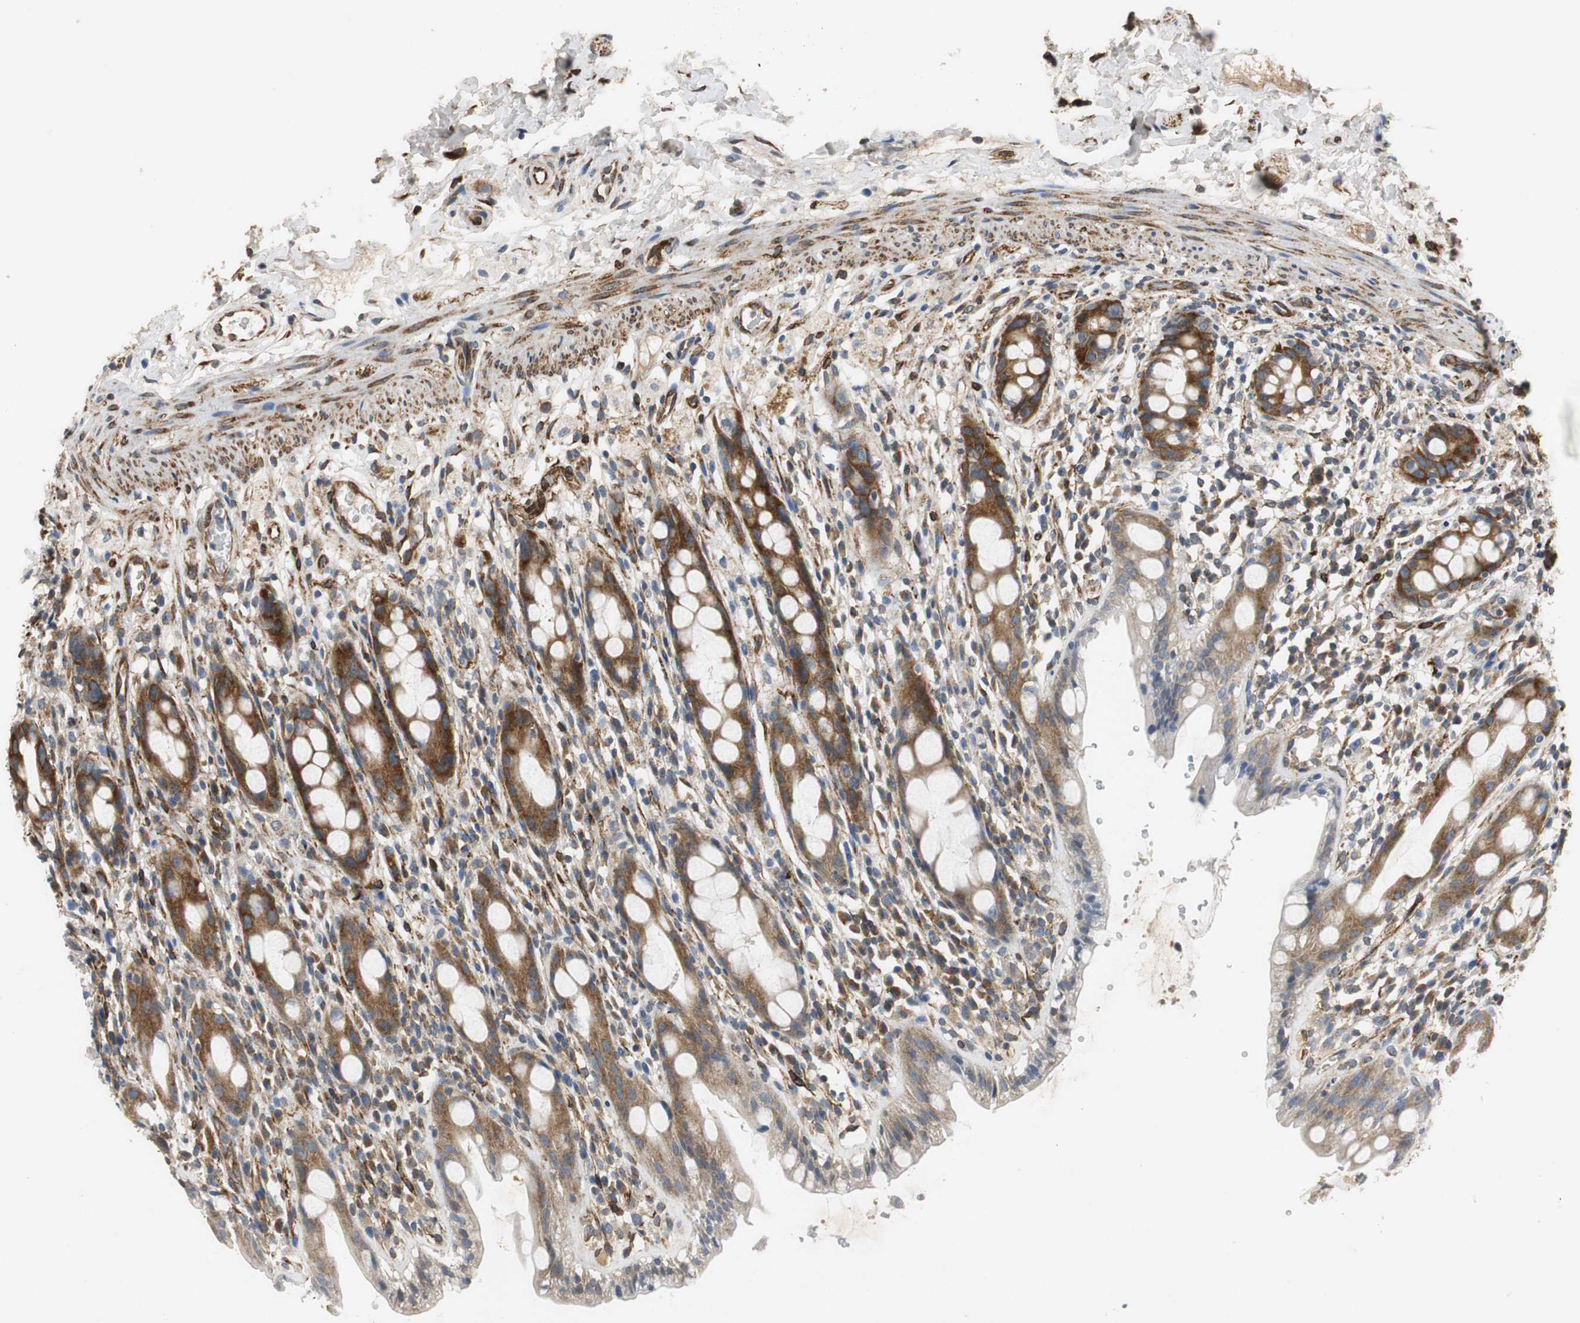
{"staining": {"intensity": "moderate", "quantity": ">75%", "location": "cytoplasmic/membranous"}, "tissue": "rectum", "cell_type": "Glandular cells", "image_type": "normal", "snomed": [{"axis": "morphology", "description": "Normal tissue, NOS"}, {"axis": "topography", "description": "Rectum"}], "caption": "An image of human rectum stained for a protein exhibits moderate cytoplasmic/membranous brown staining in glandular cells.", "gene": "ISCU", "patient": {"sex": "male", "age": 44}}